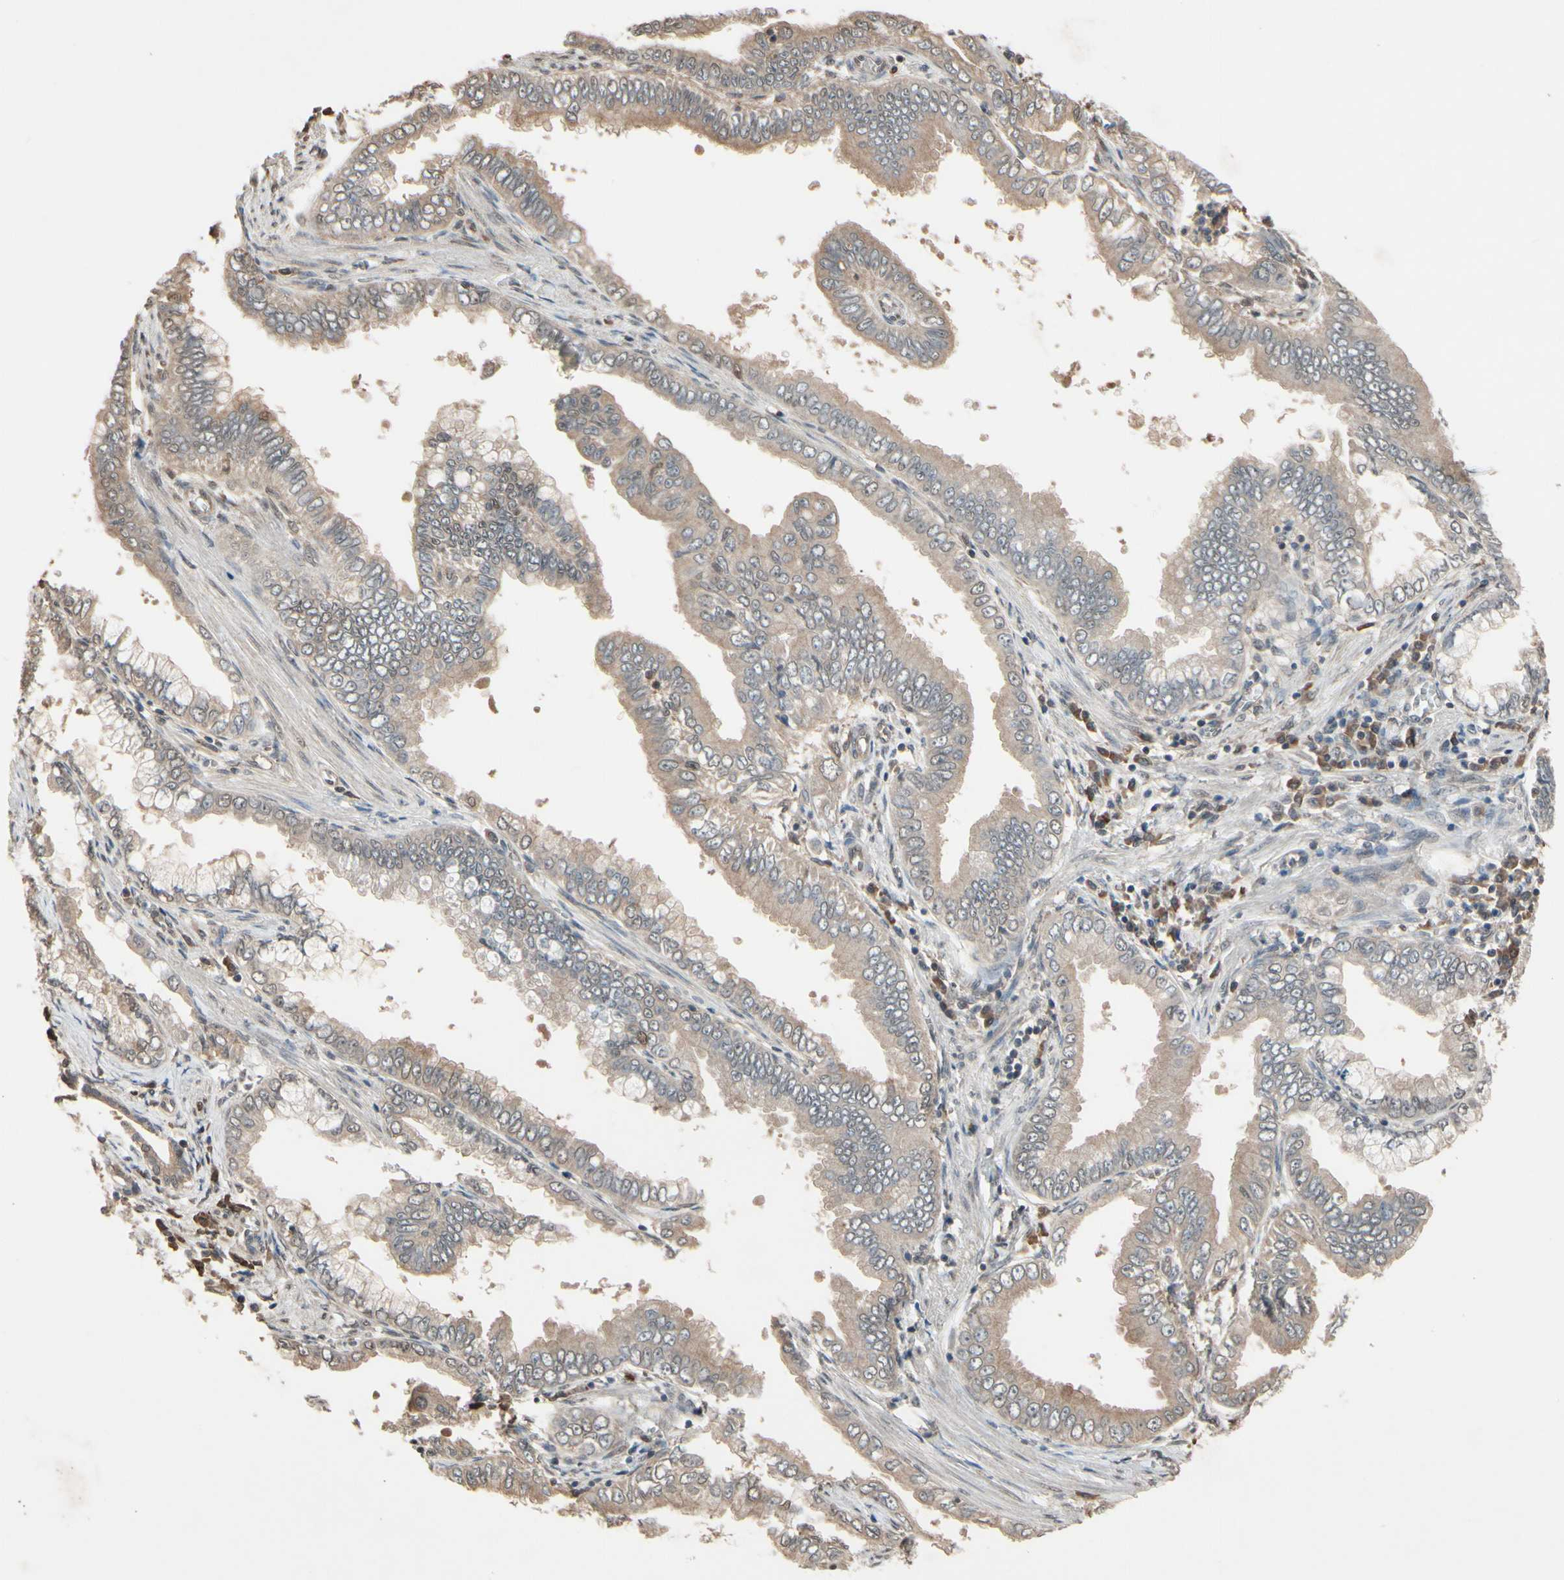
{"staining": {"intensity": "weak", "quantity": ">75%", "location": "cytoplasmic/membranous"}, "tissue": "pancreatic cancer", "cell_type": "Tumor cells", "image_type": "cancer", "snomed": [{"axis": "morphology", "description": "Normal tissue, NOS"}, {"axis": "topography", "description": "Lymph node"}], "caption": "Immunohistochemical staining of human pancreatic cancer exhibits weak cytoplasmic/membranous protein expression in approximately >75% of tumor cells. The staining was performed using DAB (3,3'-diaminobenzidine), with brown indicating positive protein expression. Nuclei are stained blue with hematoxylin.", "gene": "PNPLA7", "patient": {"sex": "male", "age": 50}}